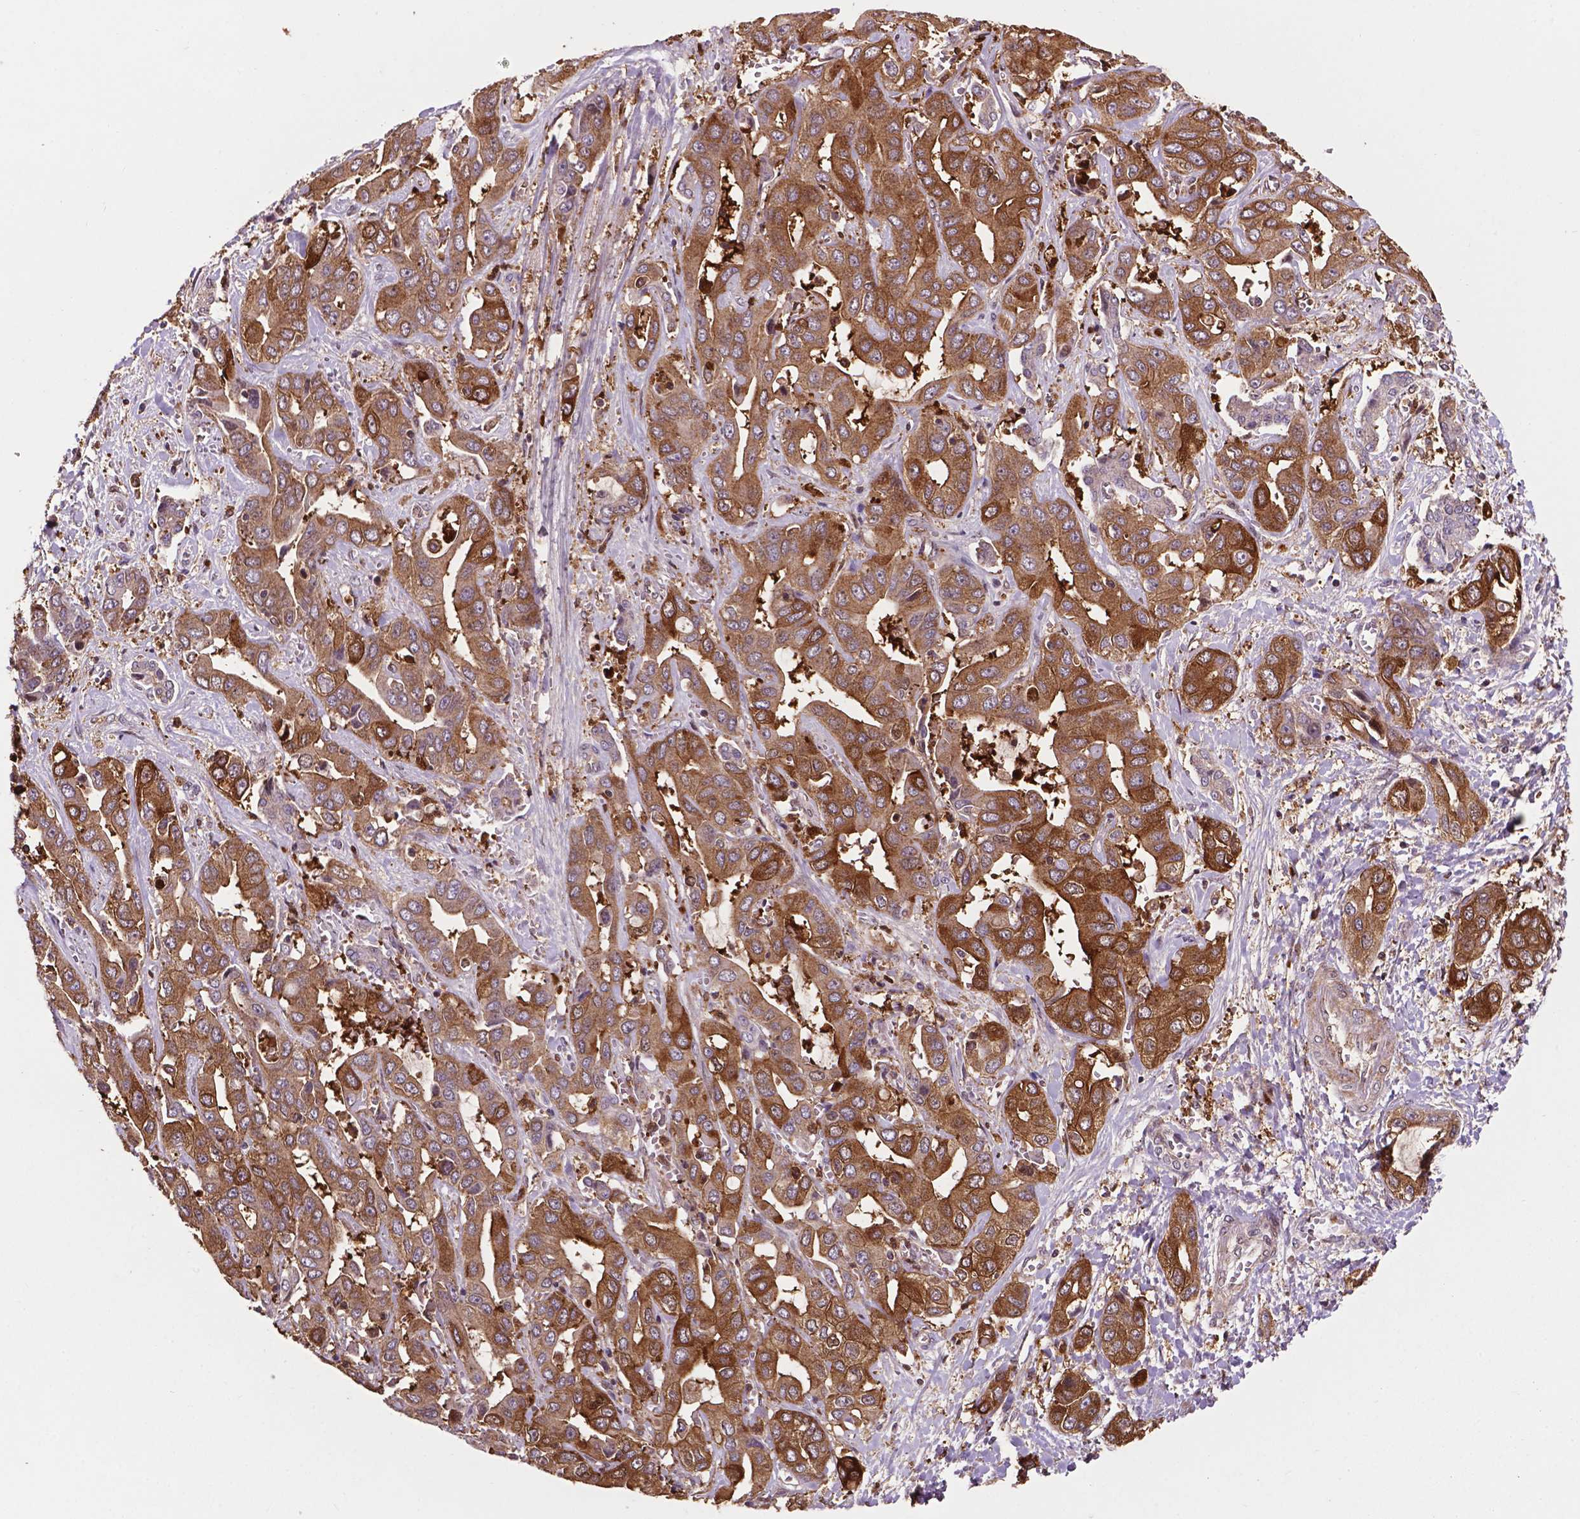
{"staining": {"intensity": "moderate", "quantity": ">75%", "location": "cytoplasmic/membranous"}, "tissue": "liver cancer", "cell_type": "Tumor cells", "image_type": "cancer", "snomed": [{"axis": "morphology", "description": "Cholangiocarcinoma"}, {"axis": "topography", "description": "Liver"}], "caption": "IHC of liver cholangiocarcinoma exhibits medium levels of moderate cytoplasmic/membranous expression in approximately >75% of tumor cells.", "gene": "SMAD3", "patient": {"sex": "female", "age": 52}}